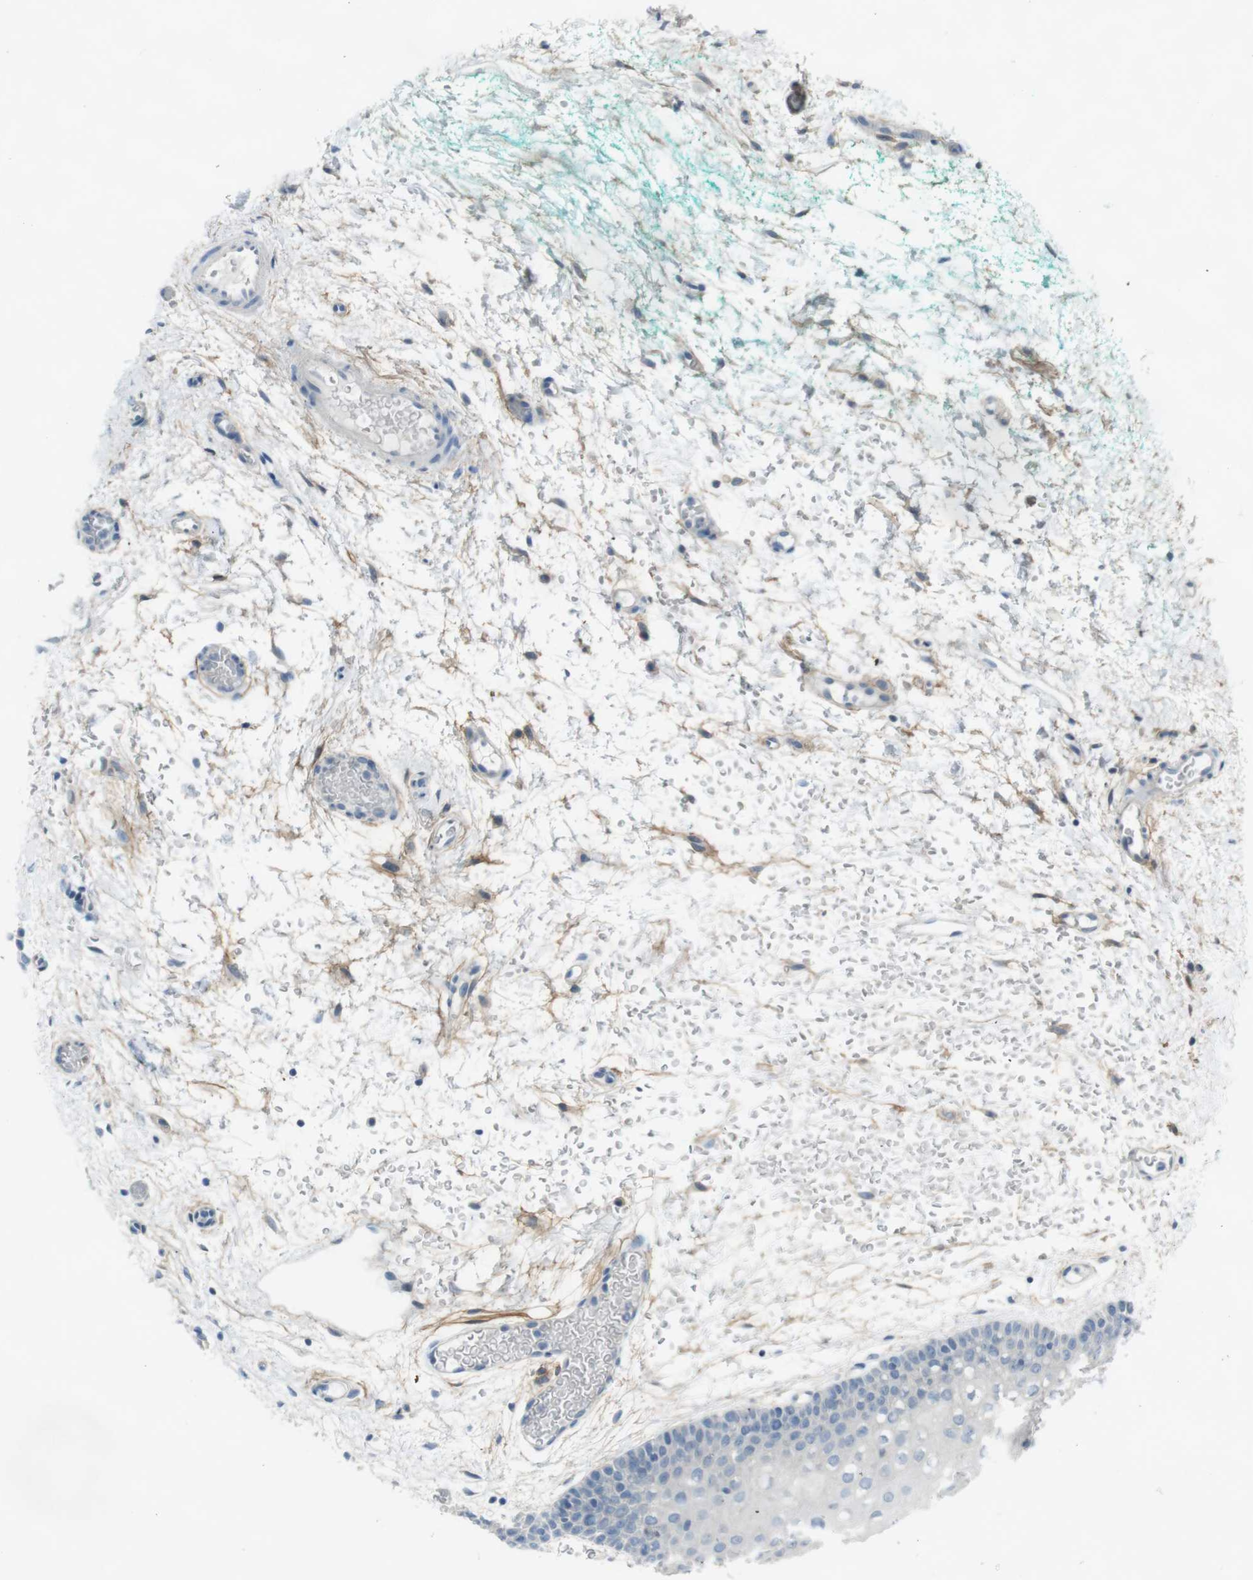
{"staining": {"intensity": "negative", "quantity": "none", "location": "none"}, "tissue": "oral mucosa", "cell_type": "Squamous epithelial cells", "image_type": "normal", "snomed": [{"axis": "morphology", "description": "Normal tissue, NOS"}, {"axis": "morphology", "description": "Squamous cell carcinoma, NOS"}, {"axis": "topography", "description": "Oral tissue"}, {"axis": "topography", "description": "Salivary gland"}, {"axis": "topography", "description": "Head-Neck"}], "caption": "Human oral mucosa stained for a protein using immunohistochemistry exhibits no positivity in squamous epithelial cells.", "gene": "ENTPD7", "patient": {"sex": "female", "age": 62}}